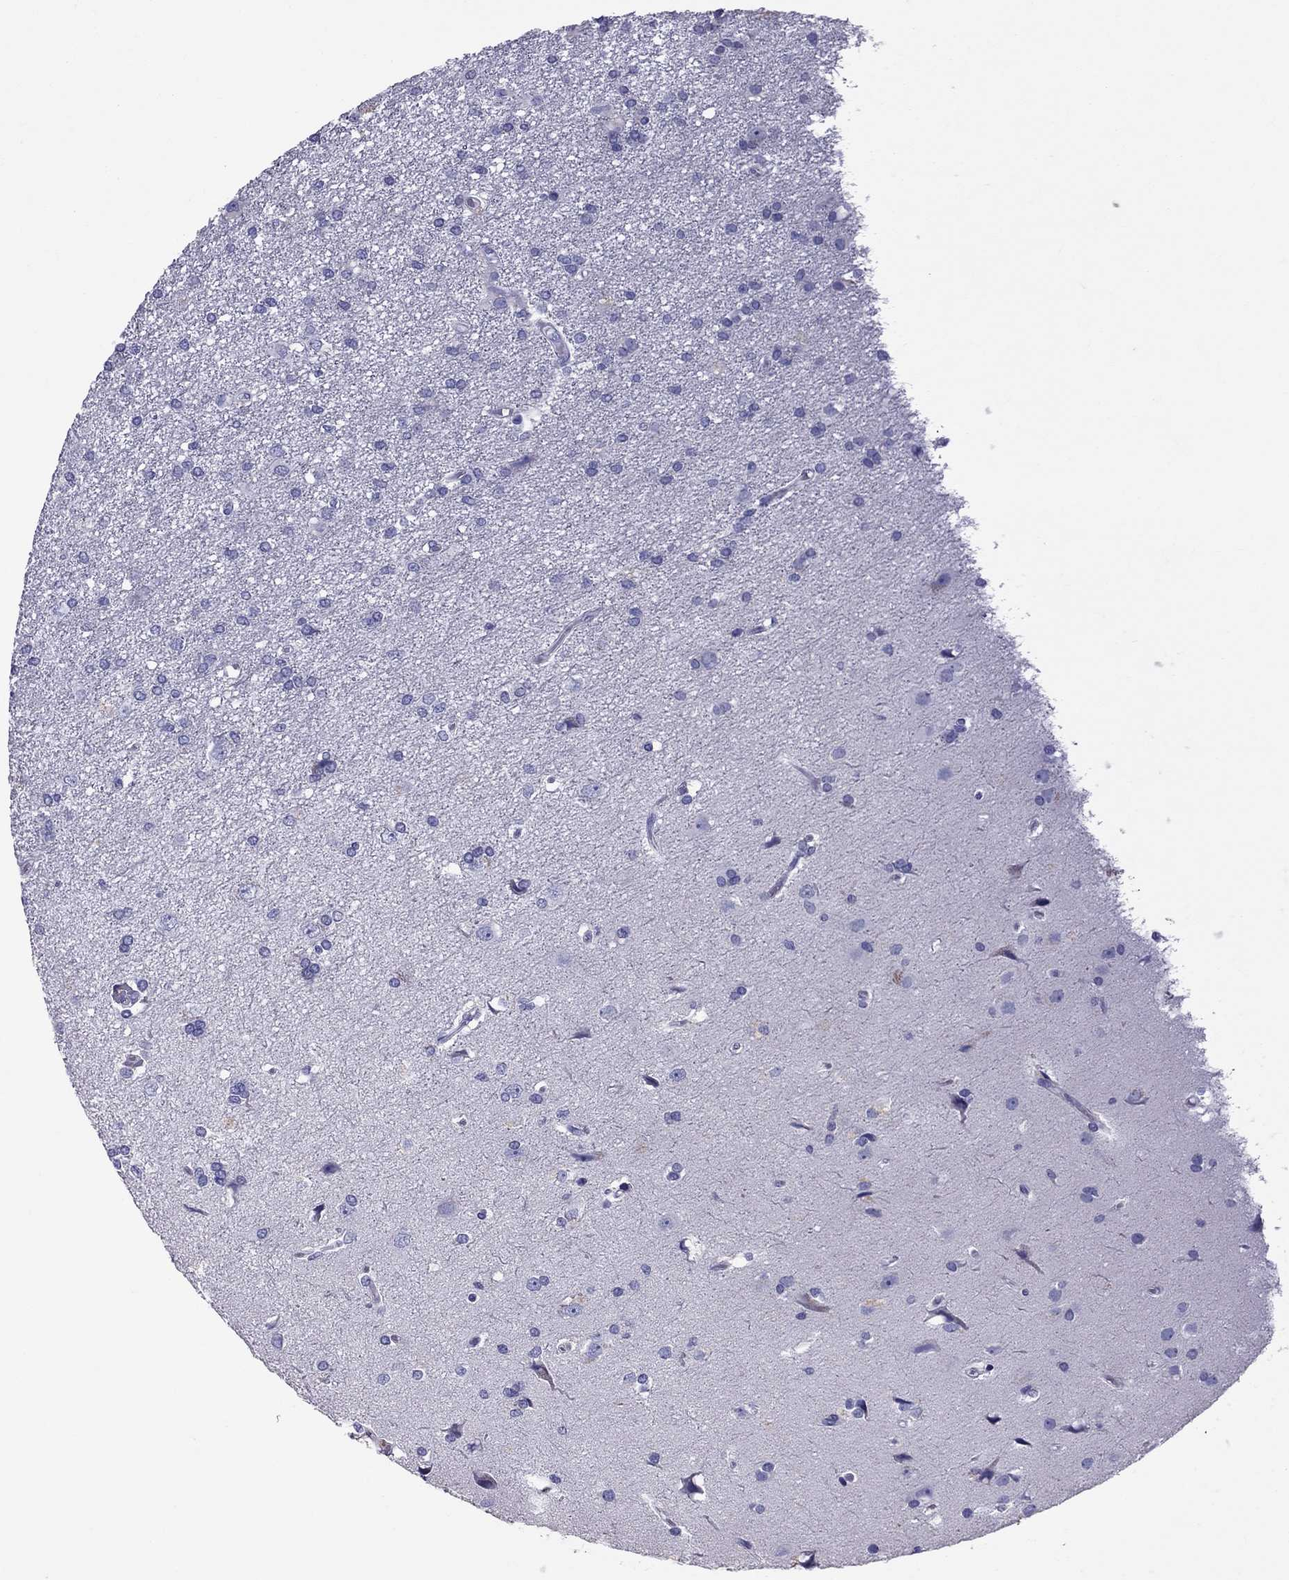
{"staining": {"intensity": "negative", "quantity": "none", "location": "none"}, "tissue": "glioma", "cell_type": "Tumor cells", "image_type": "cancer", "snomed": [{"axis": "morphology", "description": "Glioma, malignant, High grade"}, {"axis": "topography", "description": "Brain"}], "caption": "Protein analysis of glioma exhibits no significant expression in tumor cells. Brightfield microscopy of IHC stained with DAB (3,3'-diaminobenzidine) (brown) and hematoxylin (blue), captured at high magnification.", "gene": "TTLL13", "patient": {"sex": "female", "age": 63}}